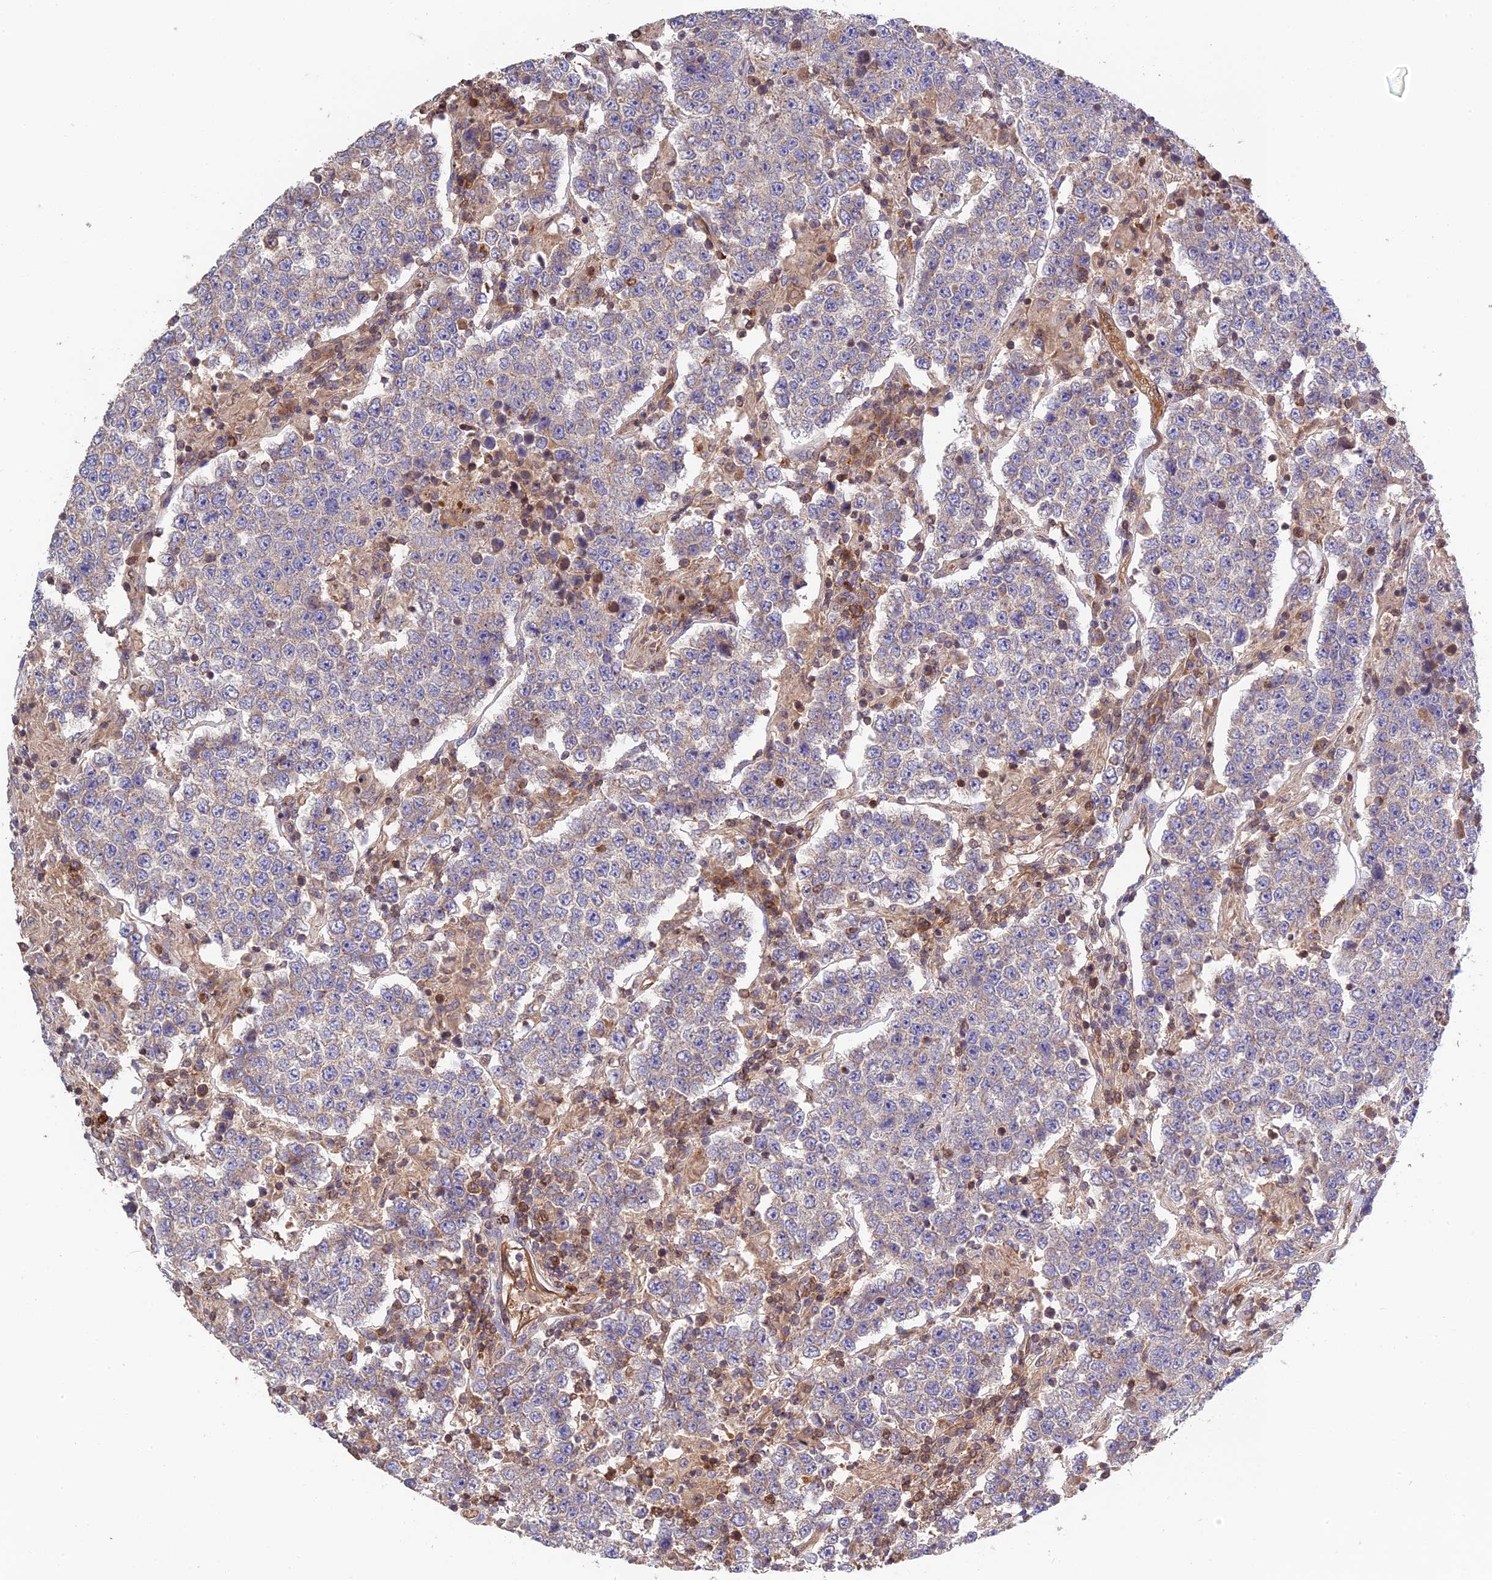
{"staining": {"intensity": "negative", "quantity": "none", "location": "none"}, "tissue": "testis cancer", "cell_type": "Tumor cells", "image_type": "cancer", "snomed": [{"axis": "morphology", "description": "Normal tissue, NOS"}, {"axis": "morphology", "description": "Urothelial carcinoma, High grade"}, {"axis": "morphology", "description": "Seminoma, NOS"}, {"axis": "morphology", "description": "Carcinoma, Embryonal, NOS"}, {"axis": "topography", "description": "Urinary bladder"}, {"axis": "topography", "description": "Testis"}], "caption": "Micrograph shows no significant protein positivity in tumor cells of testis seminoma. The staining was performed using DAB (3,3'-diaminobenzidine) to visualize the protein expression in brown, while the nuclei were stained in blue with hematoxylin (Magnification: 20x).", "gene": "RPIA", "patient": {"sex": "male", "age": 41}}